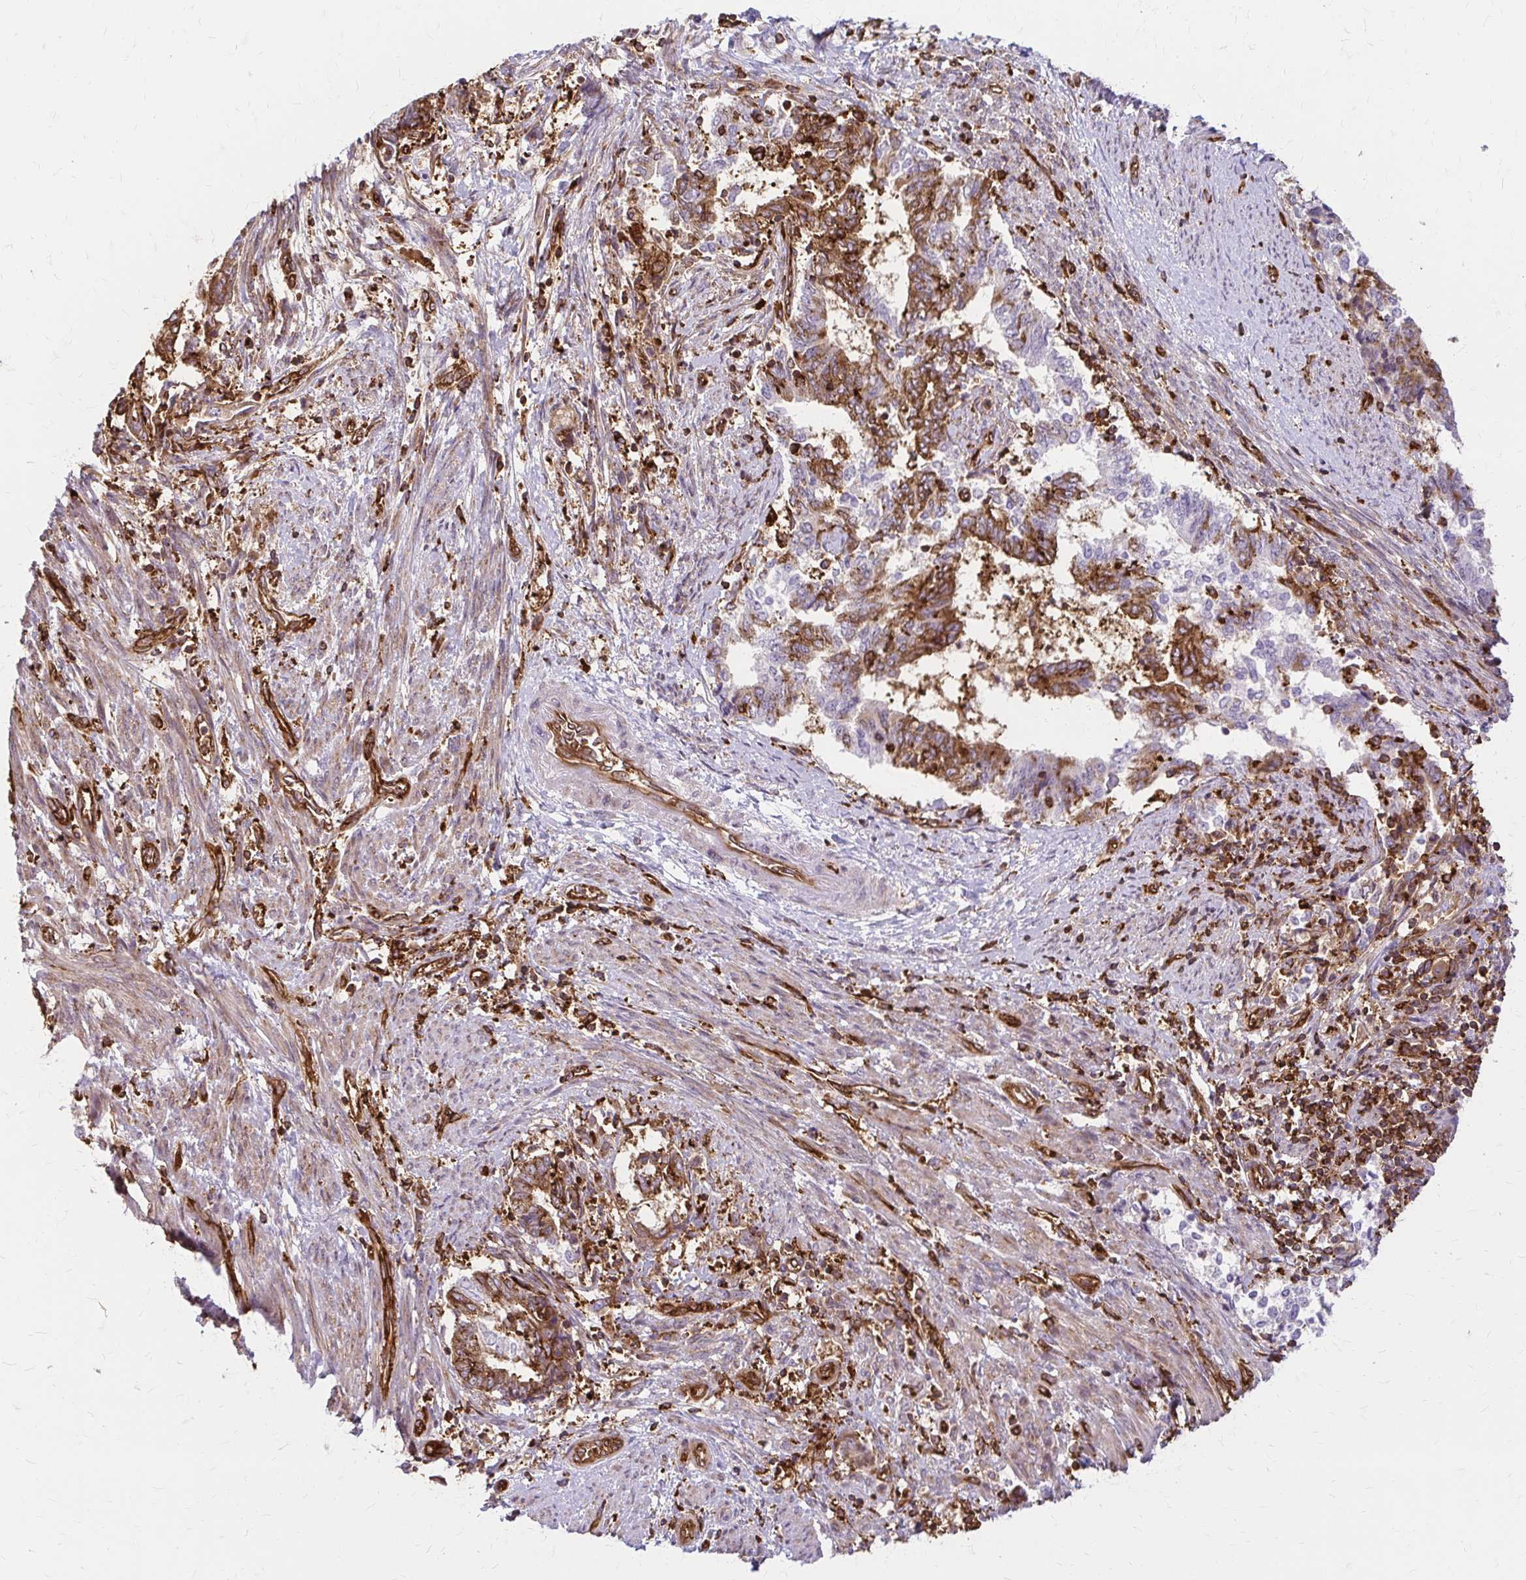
{"staining": {"intensity": "moderate", "quantity": "25%-75%", "location": "cytoplasmic/membranous"}, "tissue": "endometrial cancer", "cell_type": "Tumor cells", "image_type": "cancer", "snomed": [{"axis": "morphology", "description": "Adenocarcinoma, NOS"}, {"axis": "topography", "description": "Endometrium"}], "caption": "This image demonstrates immunohistochemistry staining of endometrial cancer, with medium moderate cytoplasmic/membranous positivity in approximately 25%-75% of tumor cells.", "gene": "WASF2", "patient": {"sex": "female", "age": 65}}